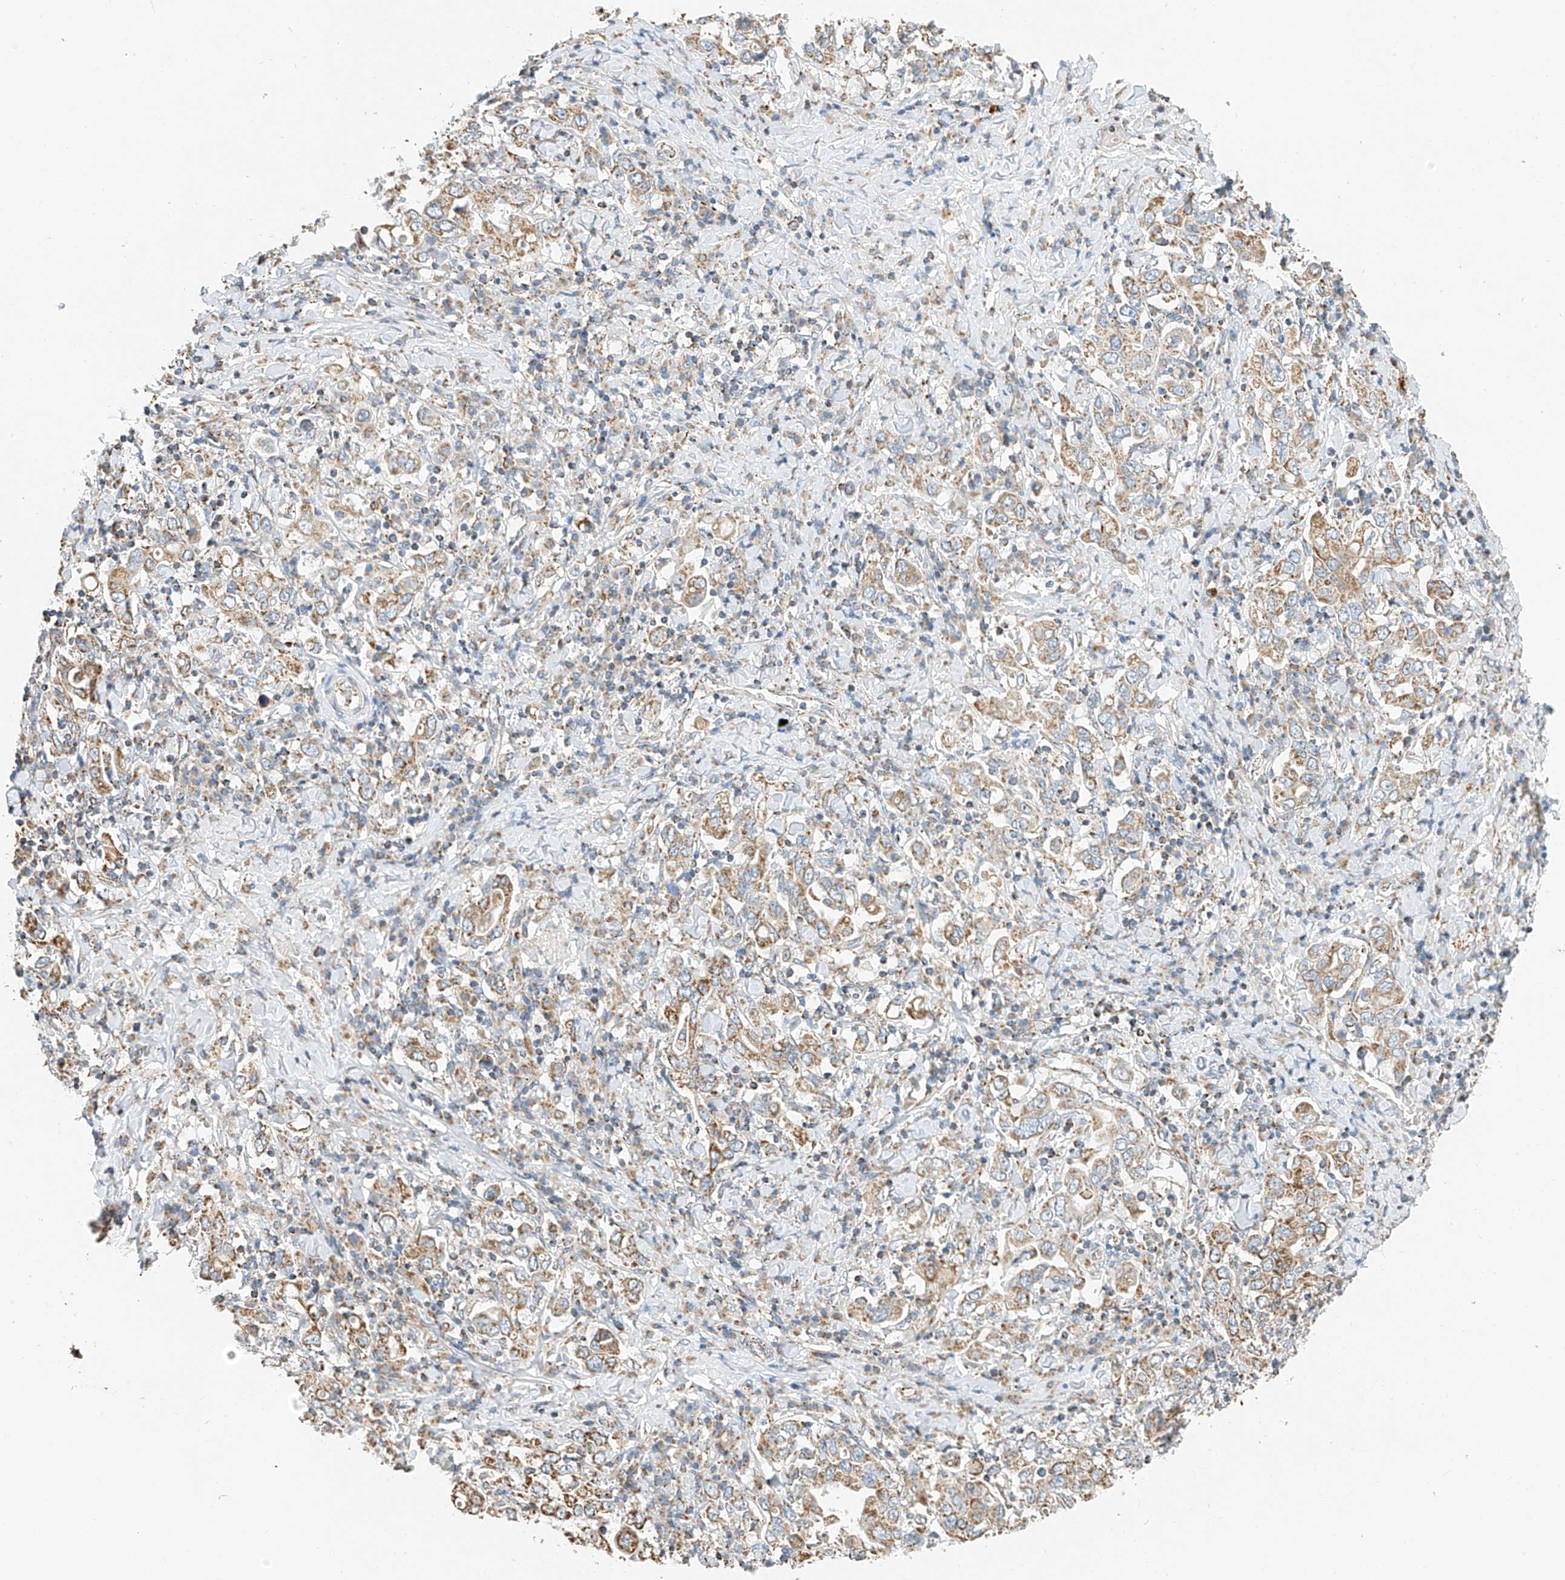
{"staining": {"intensity": "moderate", "quantity": ">75%", "location": "cytoplasmic/membranous"}, "tissue": "stomach cancer", "cell_type": "Tumor cells", "image_type": "cancer", "snomed": [{"axis": "morphology", "description": "Adenocarcinoma, NOS"}, {"axis": "topography", "description": "Stomach, upper"}], "caption": "Adenocarcinoma (stomach) stained for a protein displays moderate cytoplasmic/membranous positivity in tumor cells.", "gene": "YIPF7", "patient": {"sex": "male", "age": 62}}